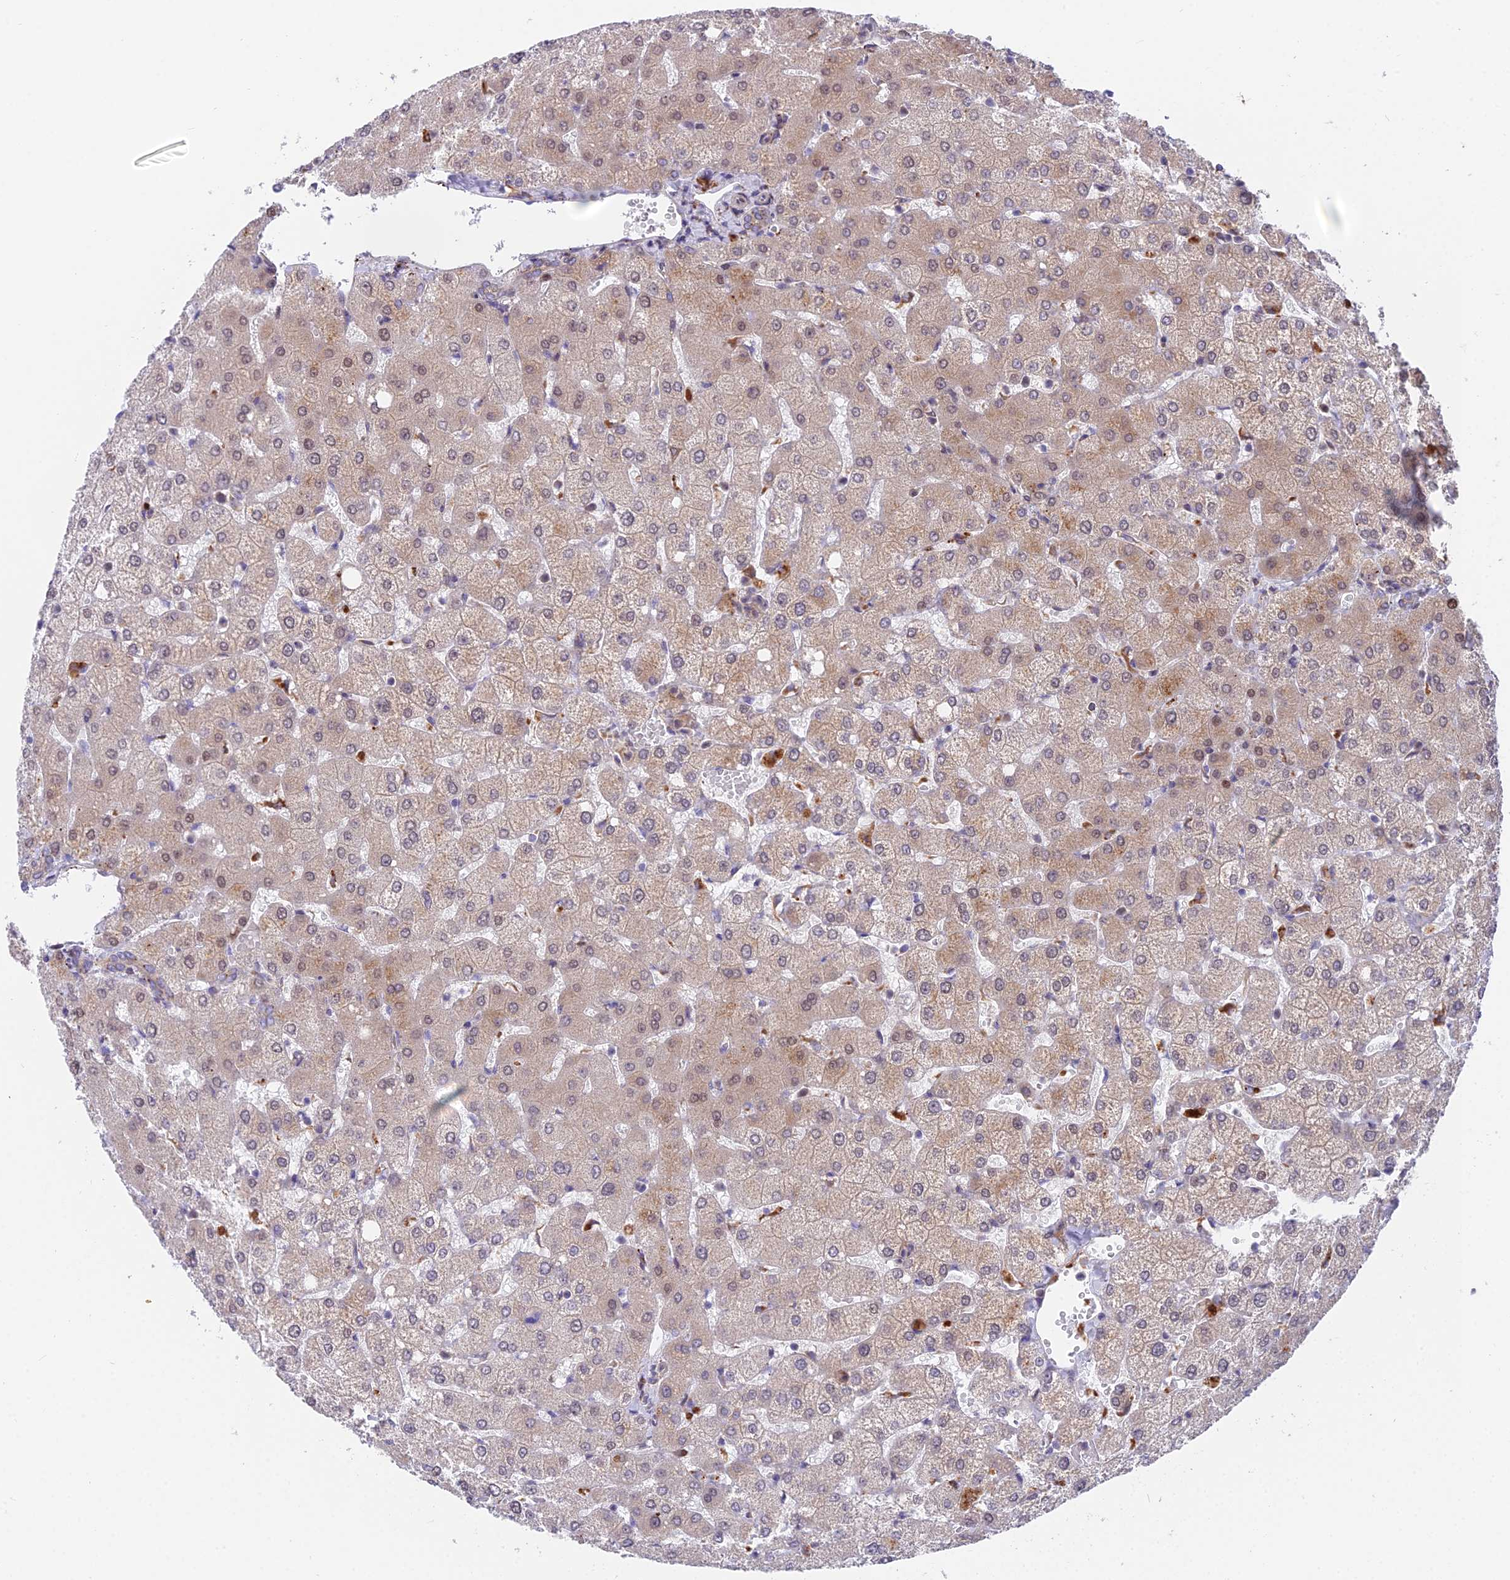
{"staining": {"intensity": "weak", "quantity": "<25%", "location": "cytoplasmic/membranous"}, "tissue": "liver", "cell_type": "Cholangiocytes", "image_type": "normal", "snomed": [{"axis": "morphology", "description": "Normal tissue, NOS"}, {"axis": "topography", "description": "Liver"}], "caption": "IHC of unremarkable liver shows no expression in cholangiocytes. Nuclei are stained in blue.", "gene": "TBC1D20", "patient": {"sex": "female", "age": 54}}